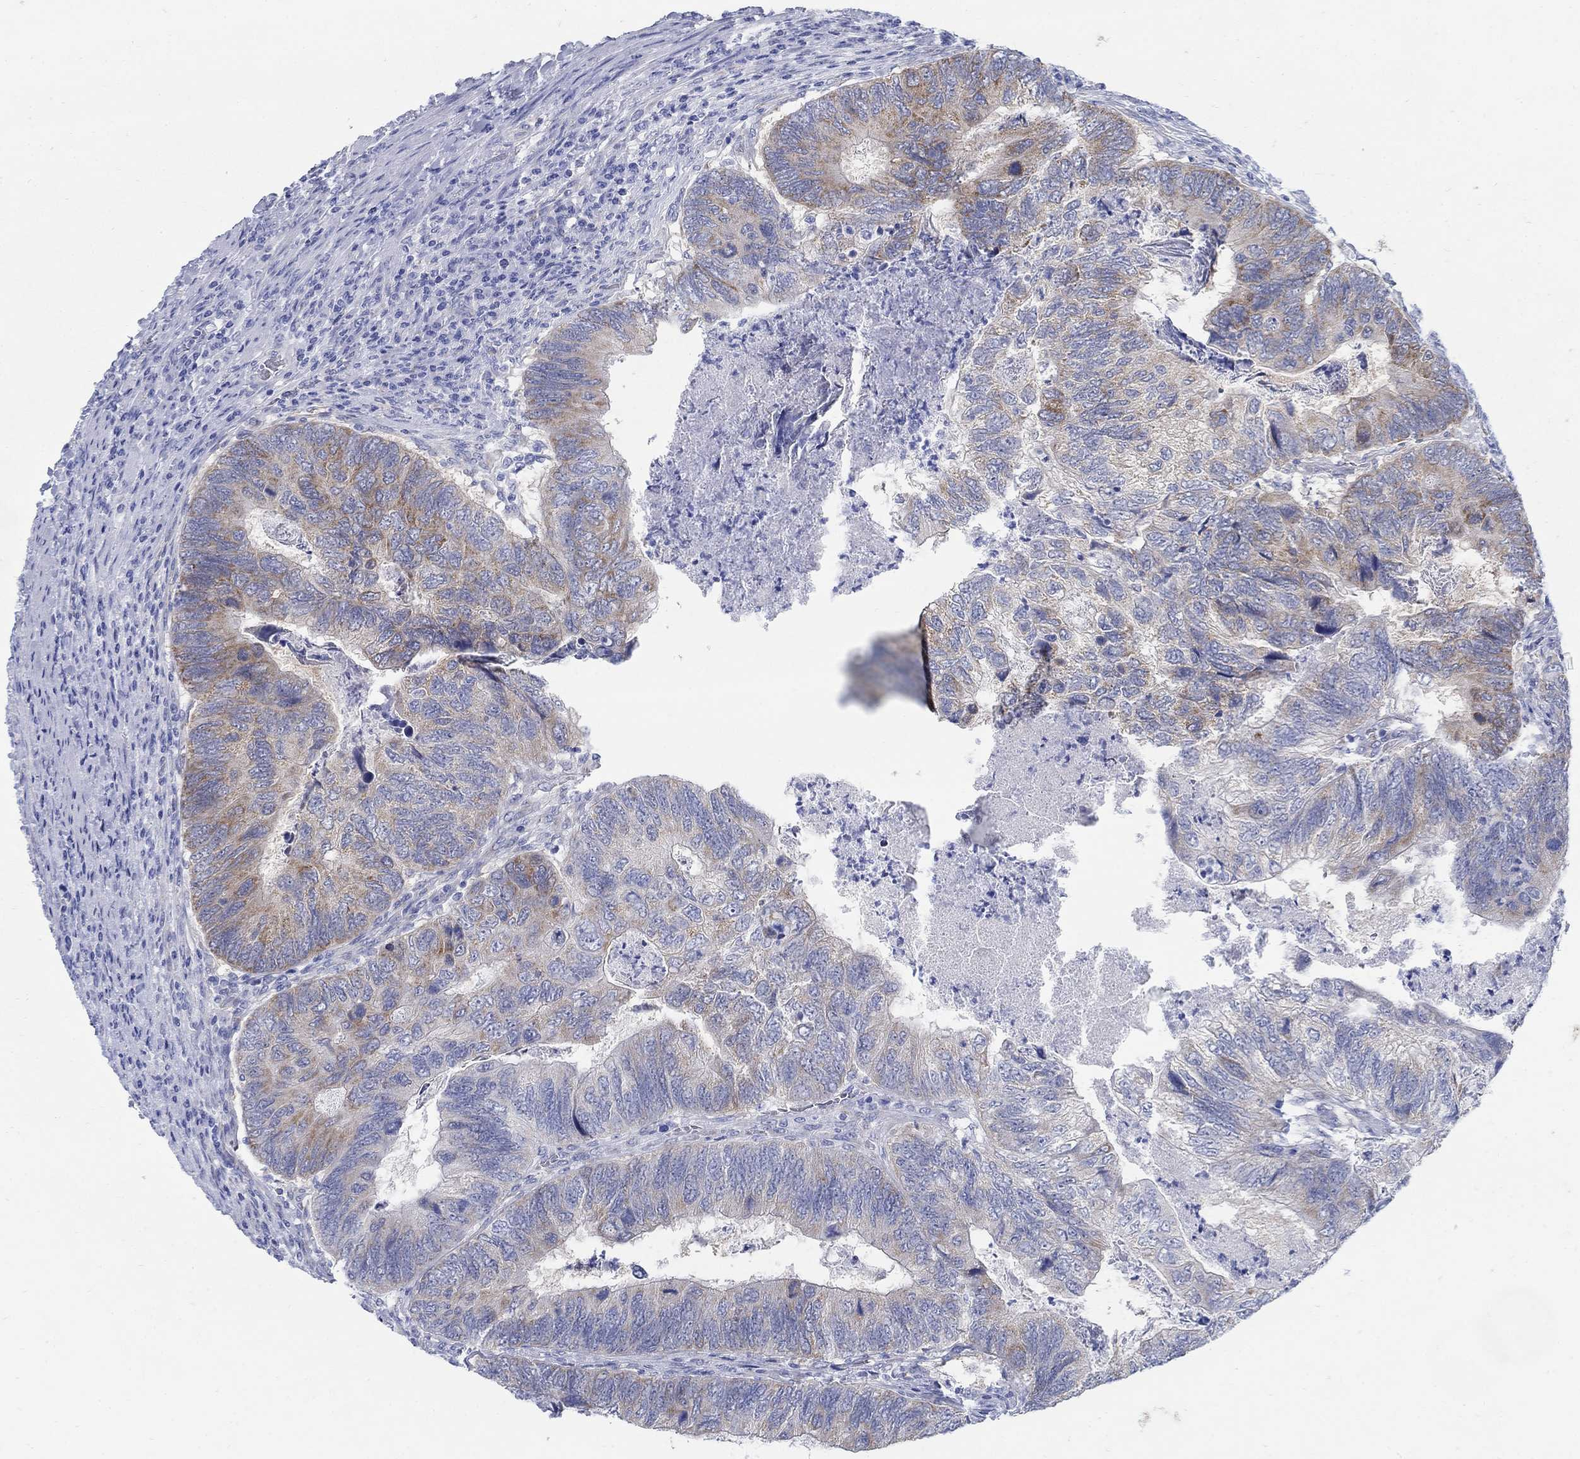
{"staining": {"intensity": "moderate", "quantity": "<25%", "location": "cytoplasmic/membranous"}, "tissue": "colorectal cancer", "cell_type": "Tumor cells", "image_type": "cancer", "snomed": [{"axis": "morphology", "description": "Adenocarcinoma, NOS"}, {"axis": "topography", "description": "Colon"}], "caption": "IHC image of neoplastic tissue: human adenocarcinoma (colorectal) stained using IHC reveals low levels of moderate protein expression localized specifically in the cytoplasmic/membranous of tumor cells, appearing as a cytoplasmic/membranous brown color.", "gene": "ZDHHC14", "patient": {"sex": "female", "age": 67}}